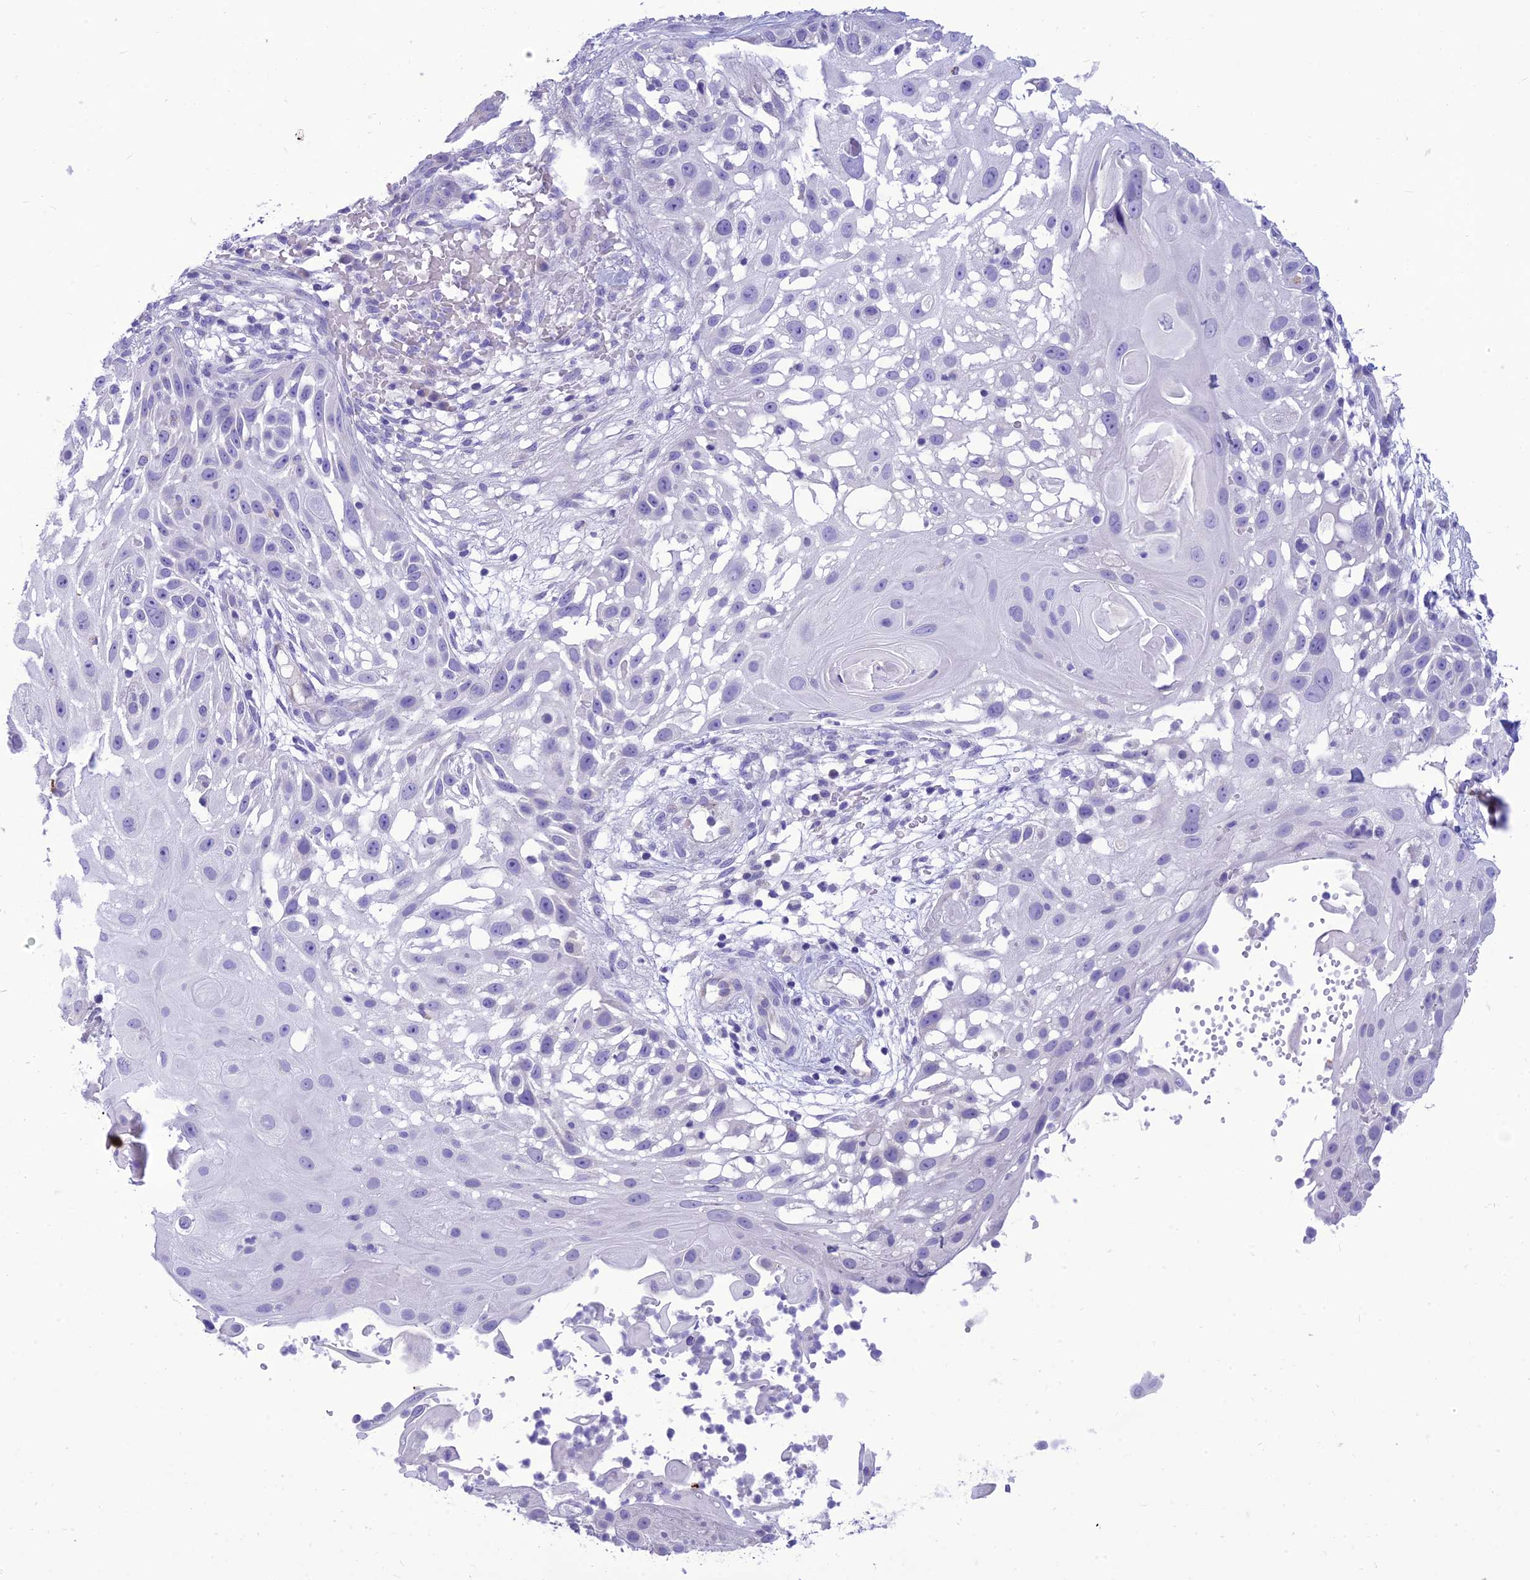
{"staining": {"intensity": "negative", "quantity": "none", "location": "none"}, "tissue": "skin cancer", "cell_type": "Tumor cells", "image_type": "cancer", "snomed": [{"axis": "morphology", "description": "Squamous cell carcinoma, NOS"}, {"axis": "topography", "description": "Skin"}], "caption": "Image shows no protein expression in tumor cells of skin cancer tissue.", "gene": "DHDH", "patient": {"sex": "female", "age": 44}}